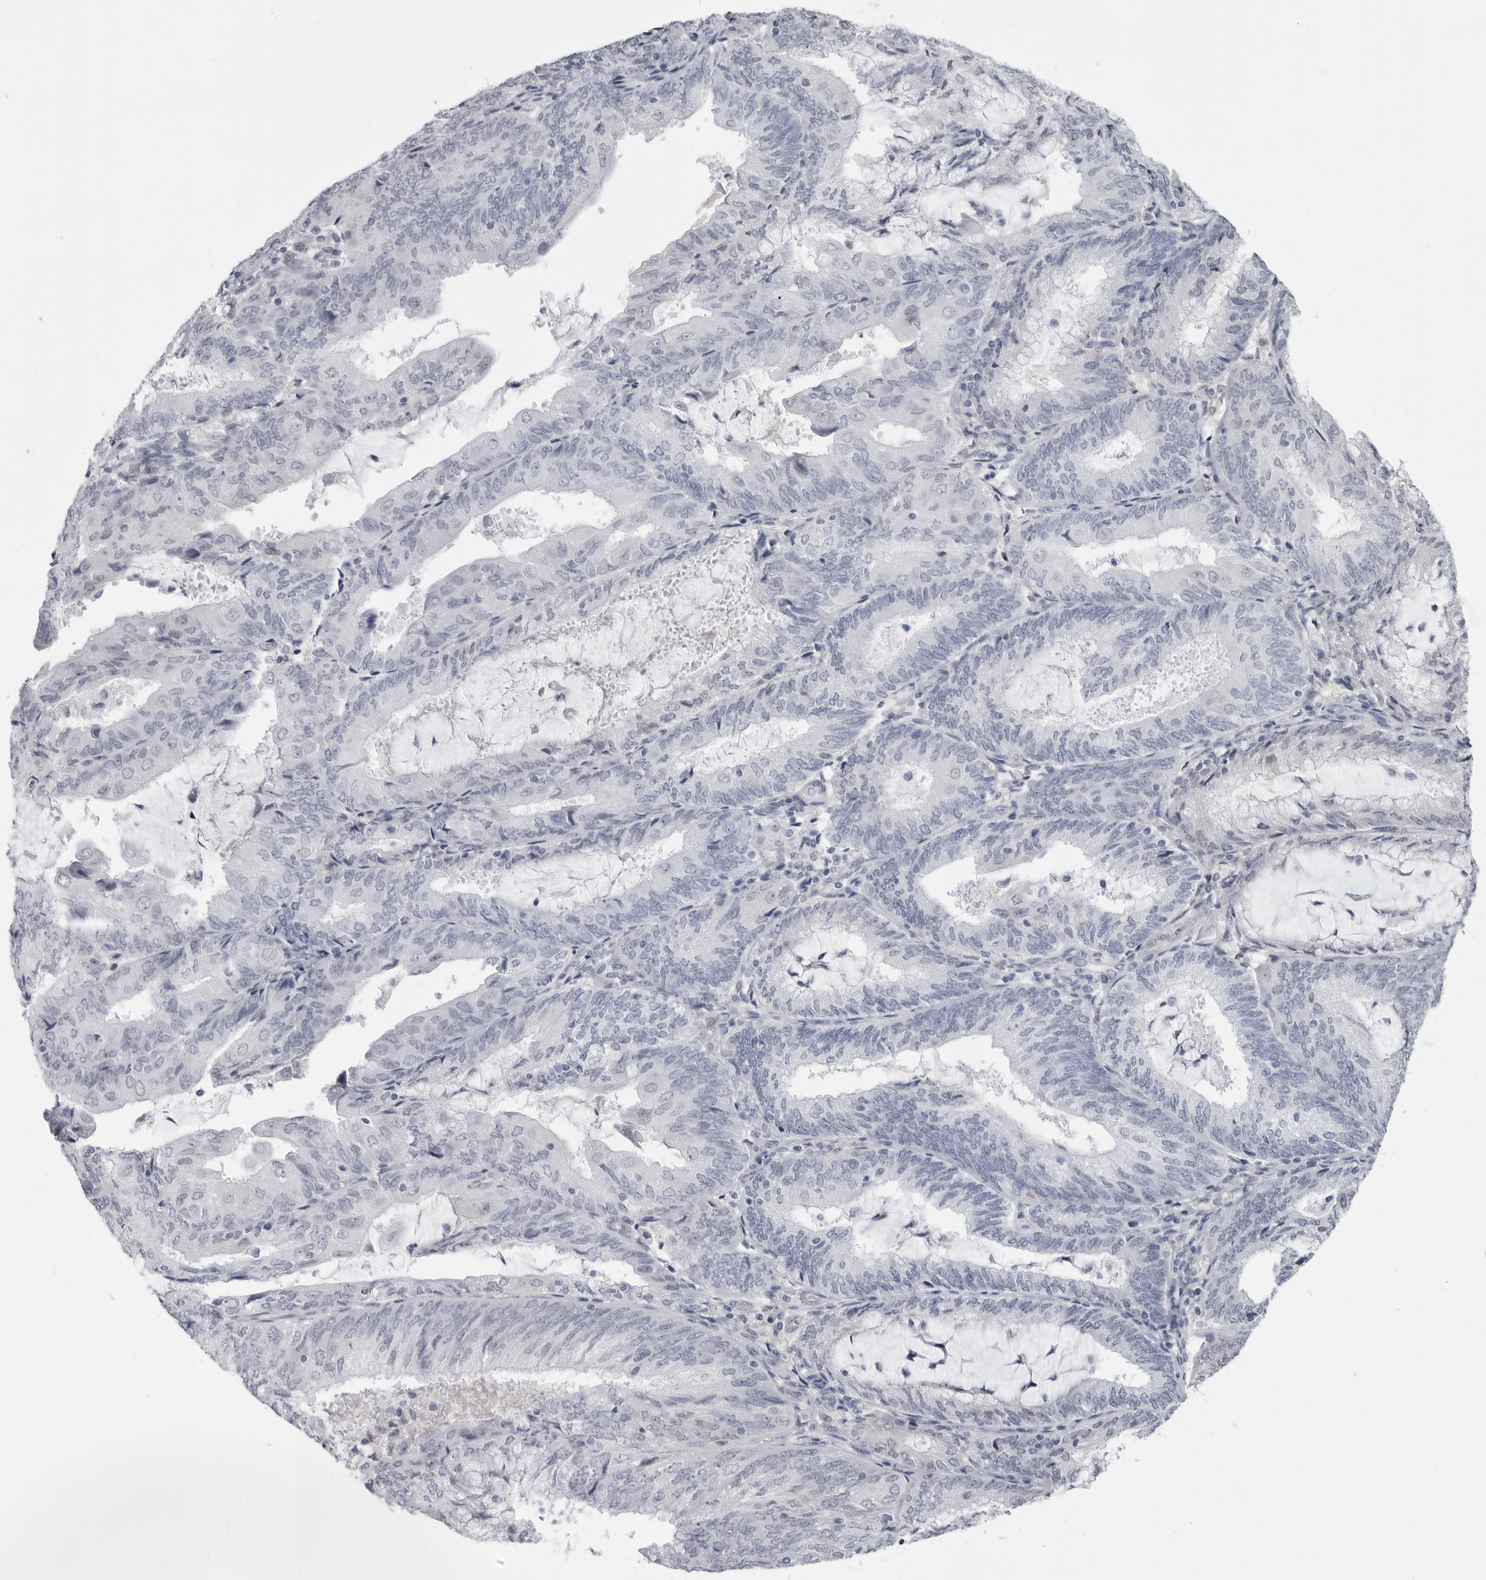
{"staining": {"intensity": "negative", "quantity": "none", "location": "none"}, "tissue": "endometrial cancer", "cell_type": "Tumor cells", "image_type": "cancer", "snomed": [{"axis": "morphology", "description": "Adenocarcinoma, NOS"}, {"axis": "topography", "description": "Endometrium"}], "caption": "There is no significant staining in tumor cells of adenocarcinoma (endometrial).", "gene": "PNPO", "patient": {"sex": "female", "age": 81}}